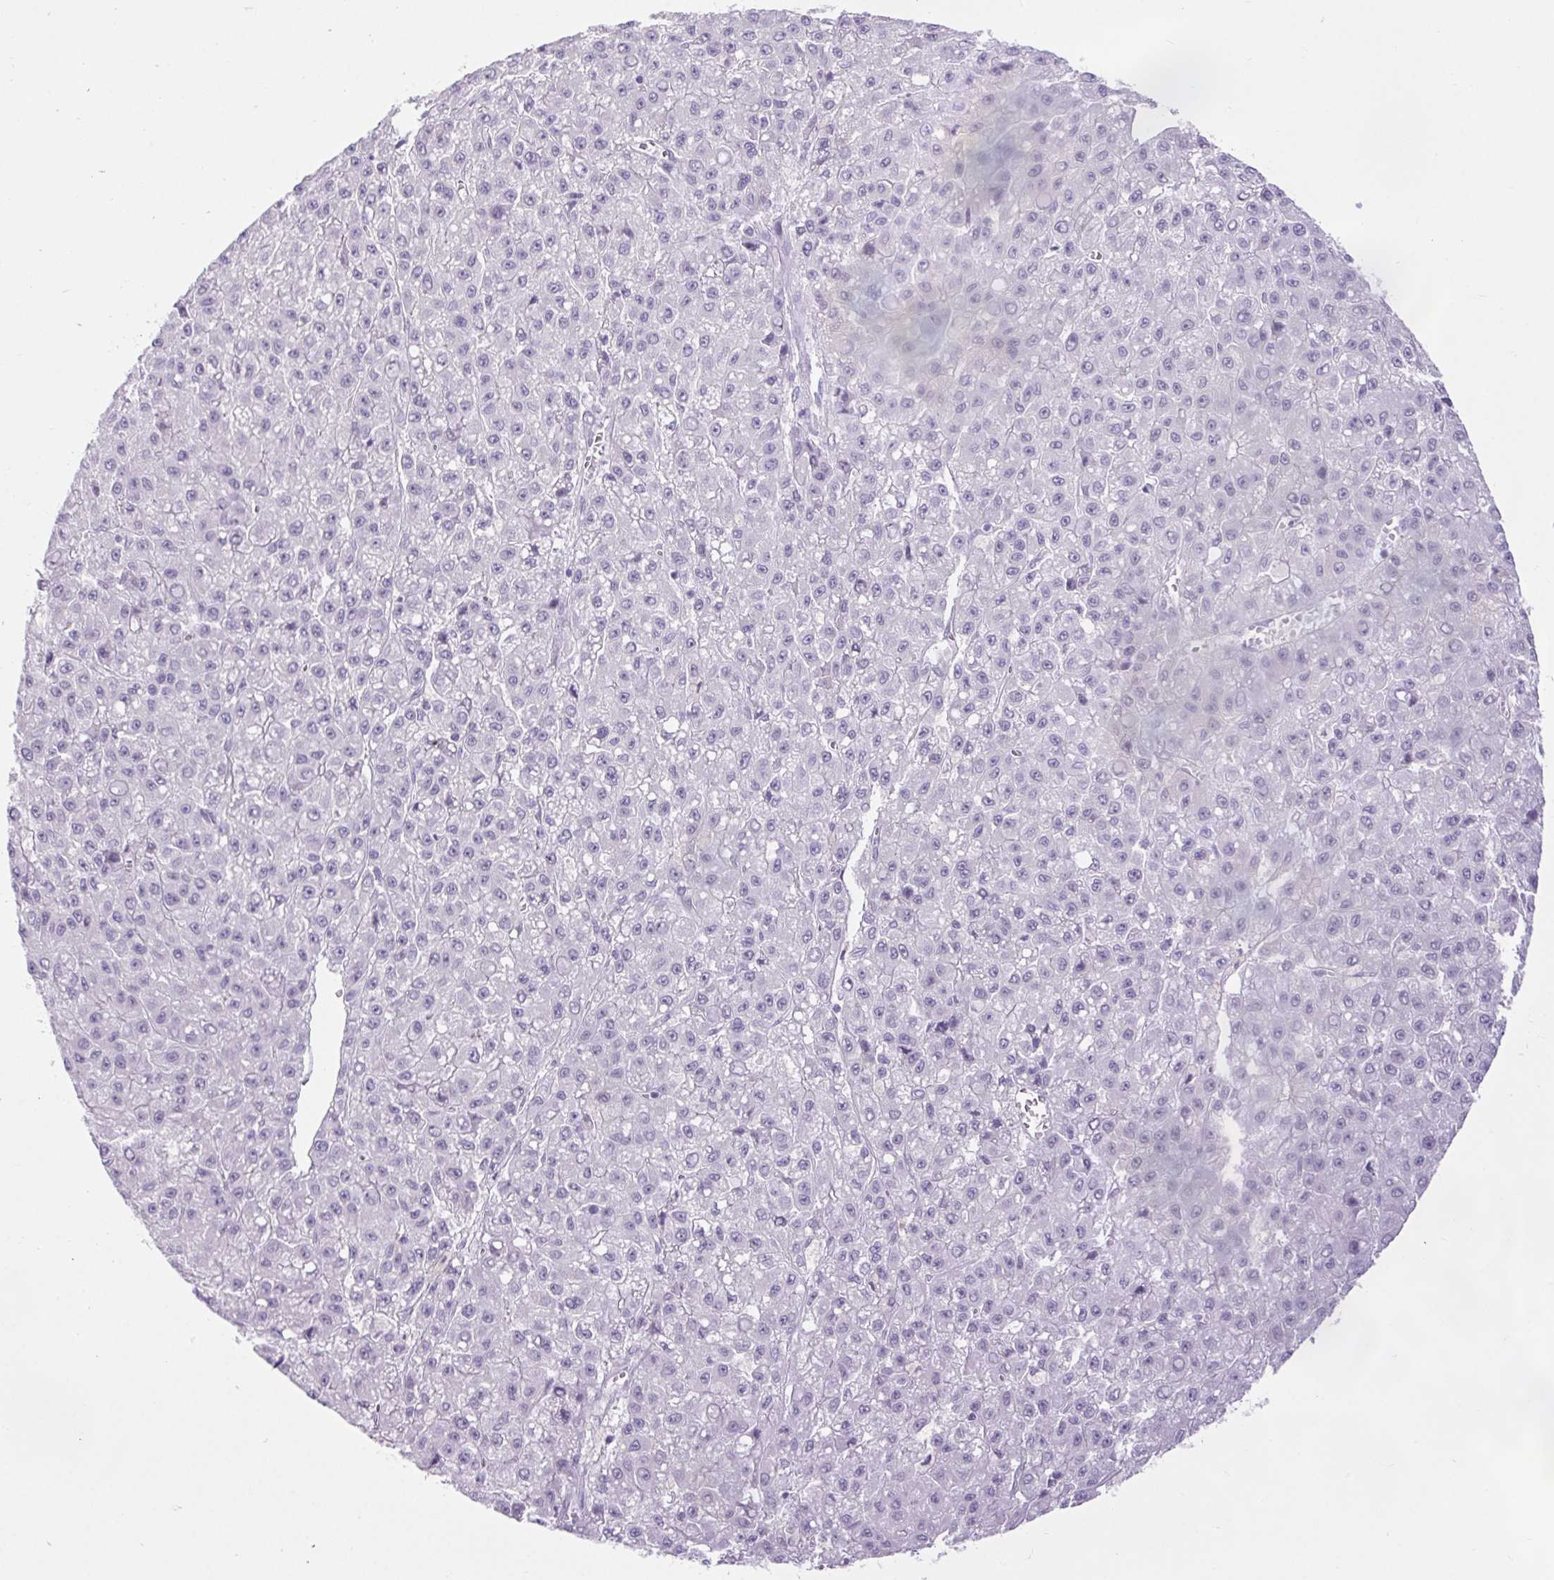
{"staining": {"intensity": "negative", "quantity": "none", "location": "none"}, "tissue": "liver cancer", "cell_type": "Tumor cells", "image_type": "cancer", "snomed": [{"axis": "morphology", "description": "Carcinoma, Hepatocellular, NOS"}, {"axis": "topography", "description": "Liver"}], "caption": "Tumor cells are negative for brown protein staining in liver cancer (hepatocellular carcinoma). Brightfield microscopy of immunohistochemistry (IHC) stained with DAB (brown) and hematoxylin (blue), captured at high magnification.", "gene": "BCAS1", "patient": {"sex": "male", "age": 70}}